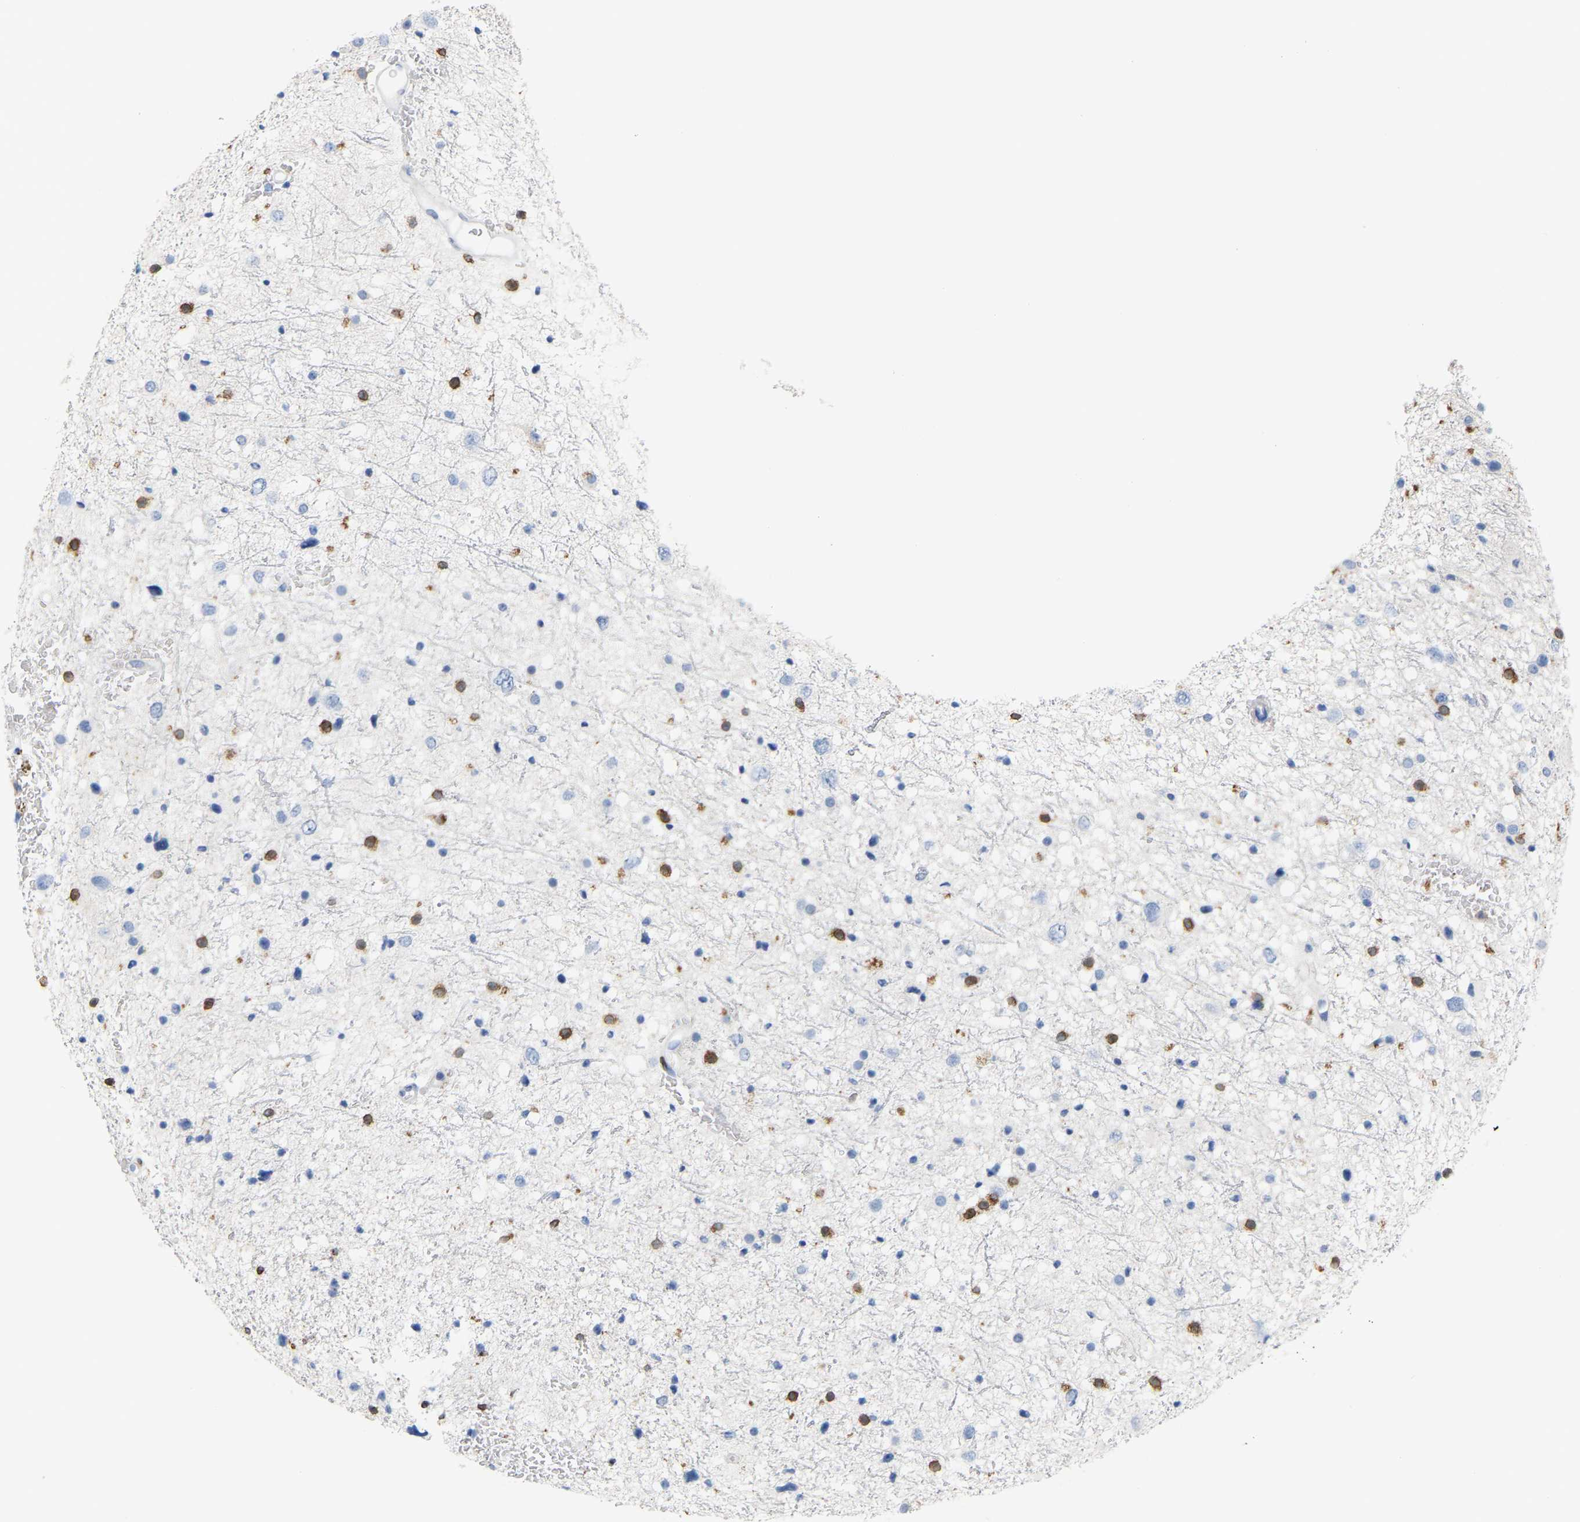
{"staining": {"intensity": "negative", "quantity": "none", "location": "none"}, "tissue": "glioma", "cell_type": "Tumor cells", "image_type": "cancer", "snomed": [{"axis": "morphology", "description": "Glioma, malignant, Low grade"}, {"axis": "topography", "description": "Brain"}], "caption": "An image of low-grade glioma (malignant) stained for a protein reveals no brown staining in tumor cells.", "gene": "PTGS1", "patient": {"sex": "female", "age": 37}}